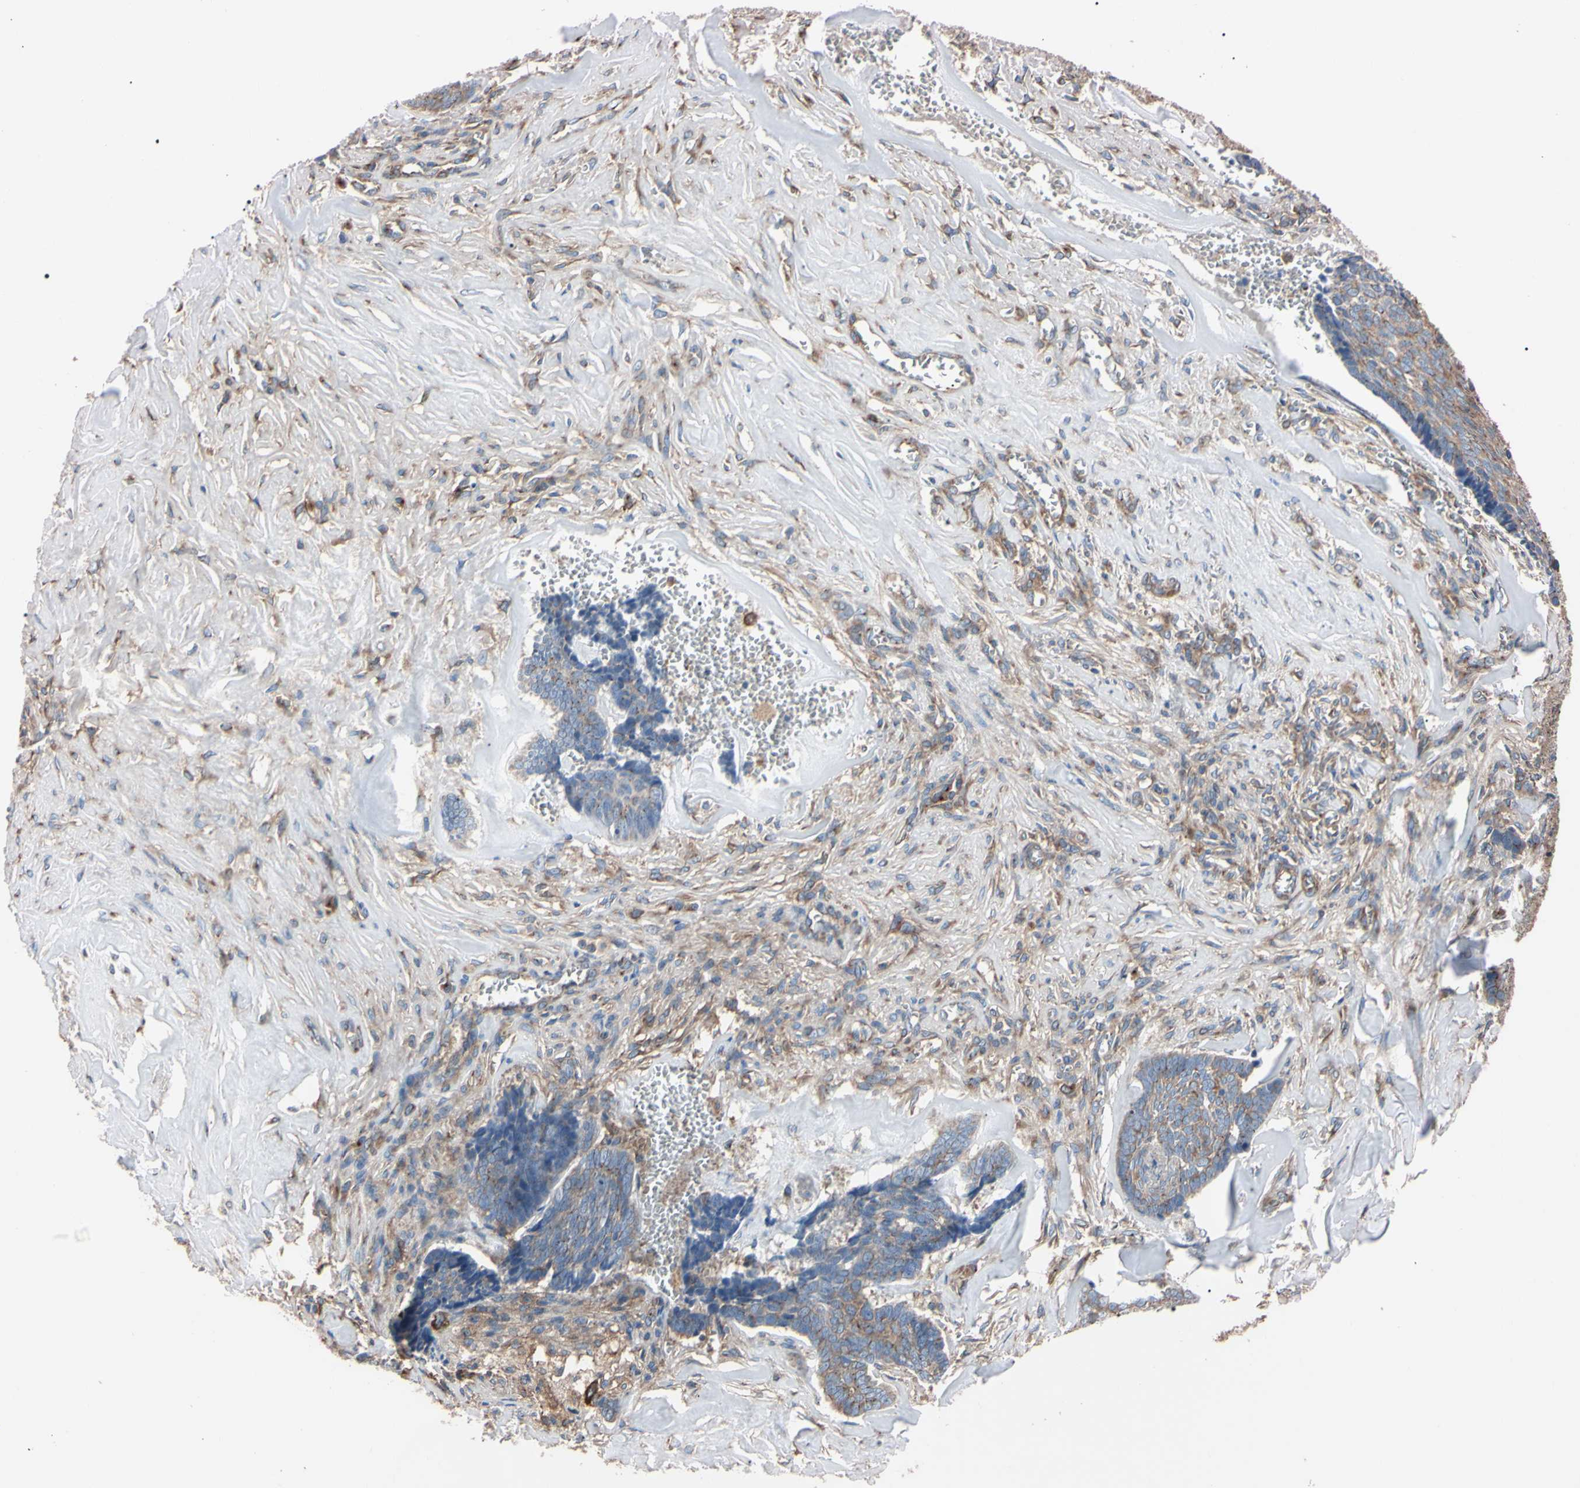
{"staining": {"intensity": "weak", "quantity": ">75%", "location": "cytoplasmic/membranous"}, "tissue": "skin cancer", "cell_type": "Tumor cells", "image_type": "cancer", "snomed": [{"axis": "morphology", "description": "Basal cell carcinoma"}, {"axis": "topography", "description": "Skin"}], "caption": "An image showing weak cytoplasmic/membranous staining in about >75% of tumor cells in basal cell carcinoma (skin), as visualized by brown immunohistochemical staining.", "gene": "PRKACA", "patient": {"sex": "male", "age": 84}}